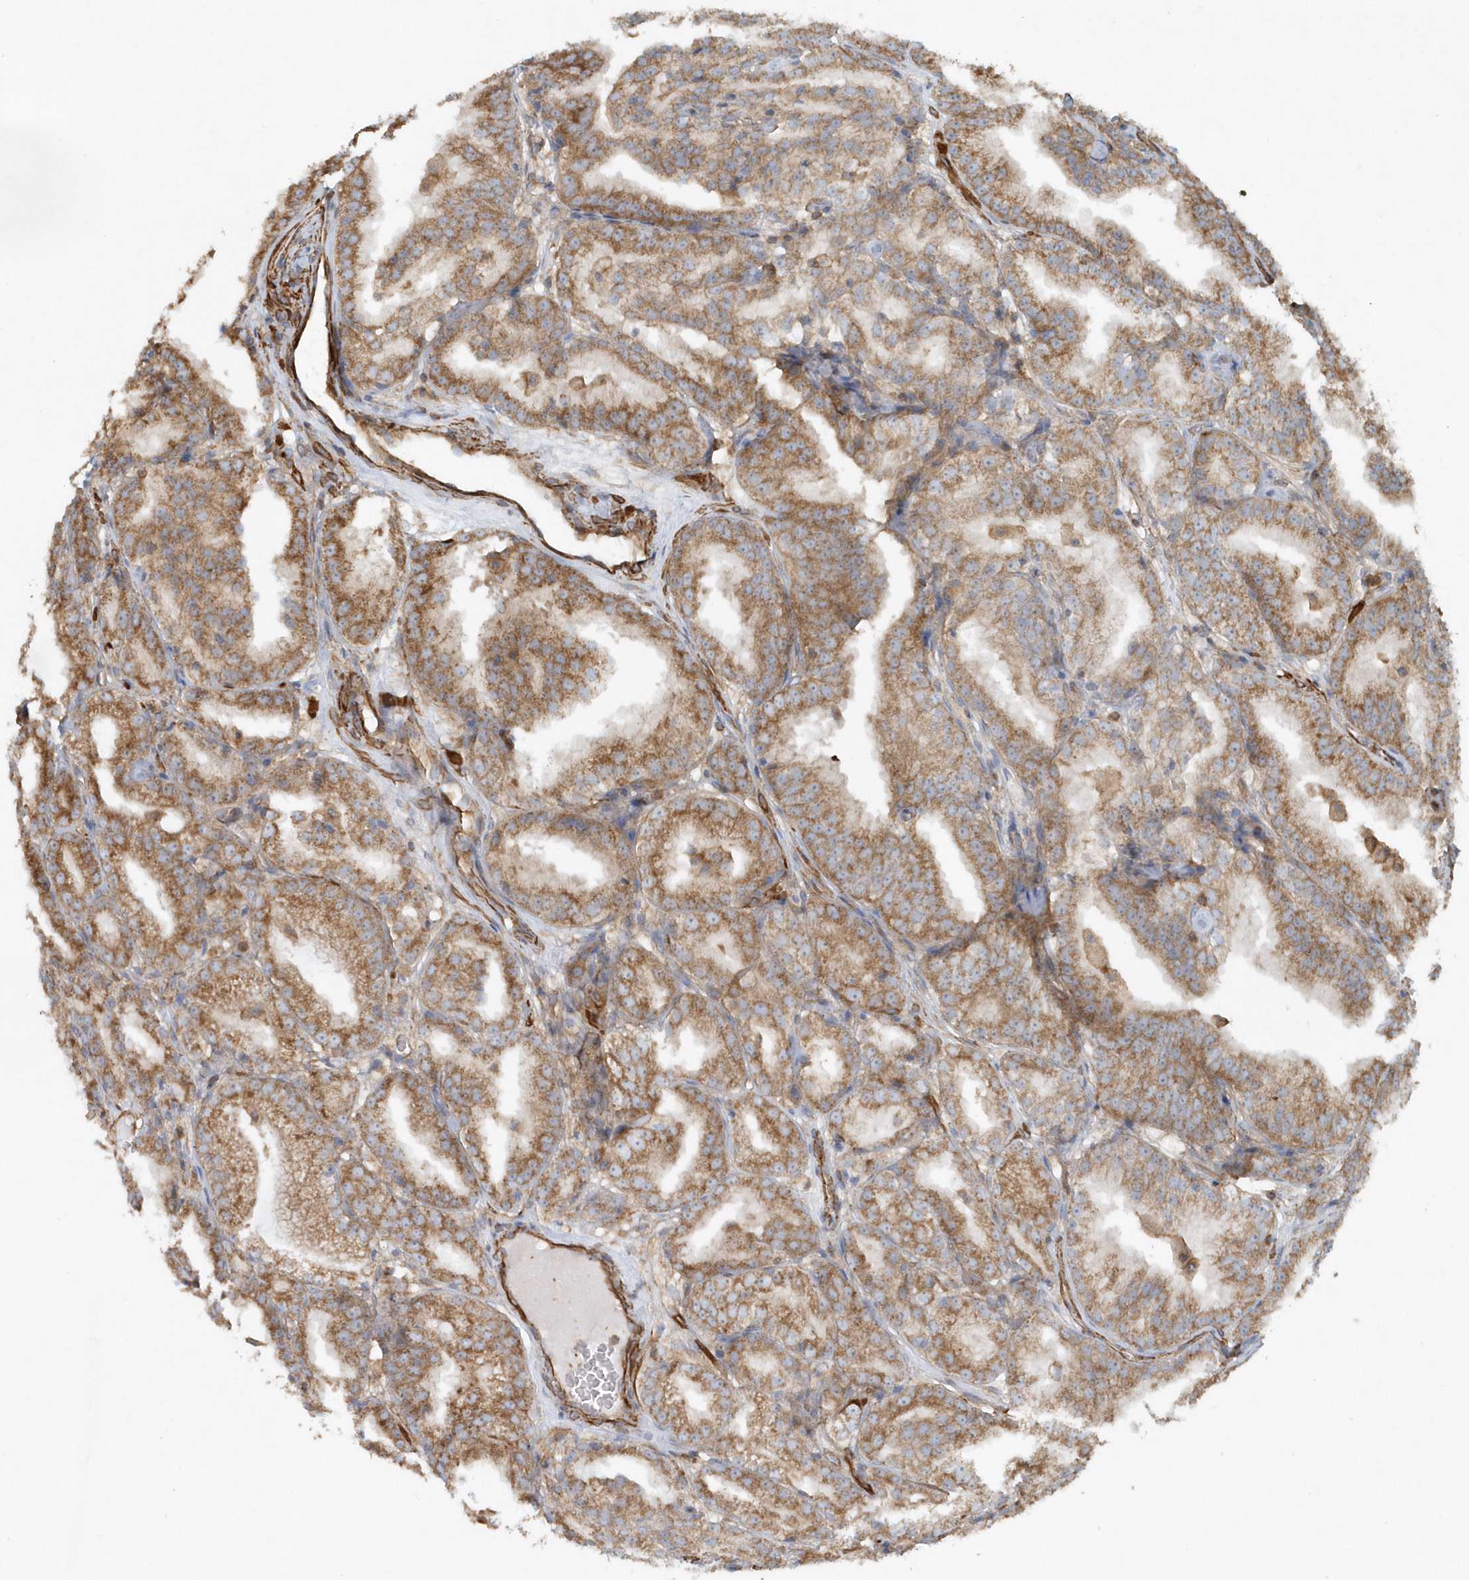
{"staining": {"intensity": "moderate", "quantity": ">75%", "location": "cytoplasmic/membranous"}, "tissue": "prostate cancer", "cell_type": "Tumor cells", "image_type": "cancer", "snomed": [{"axis": "morphology", "description": "Adenocarcinoma, High grade"}, {"axis": "topography", "description": "Prostate"}], "caption": "Immunohistochemistry (IHC) micrograph of prostate high-grade adenocarcinoma stained for a protein (brown), which reveals medium levels of moderate cytoplasmic/membranous staining in about >75% of tumor cells.", "gene": "MMUT", "patient": {"sex": "male", "age": 61}}